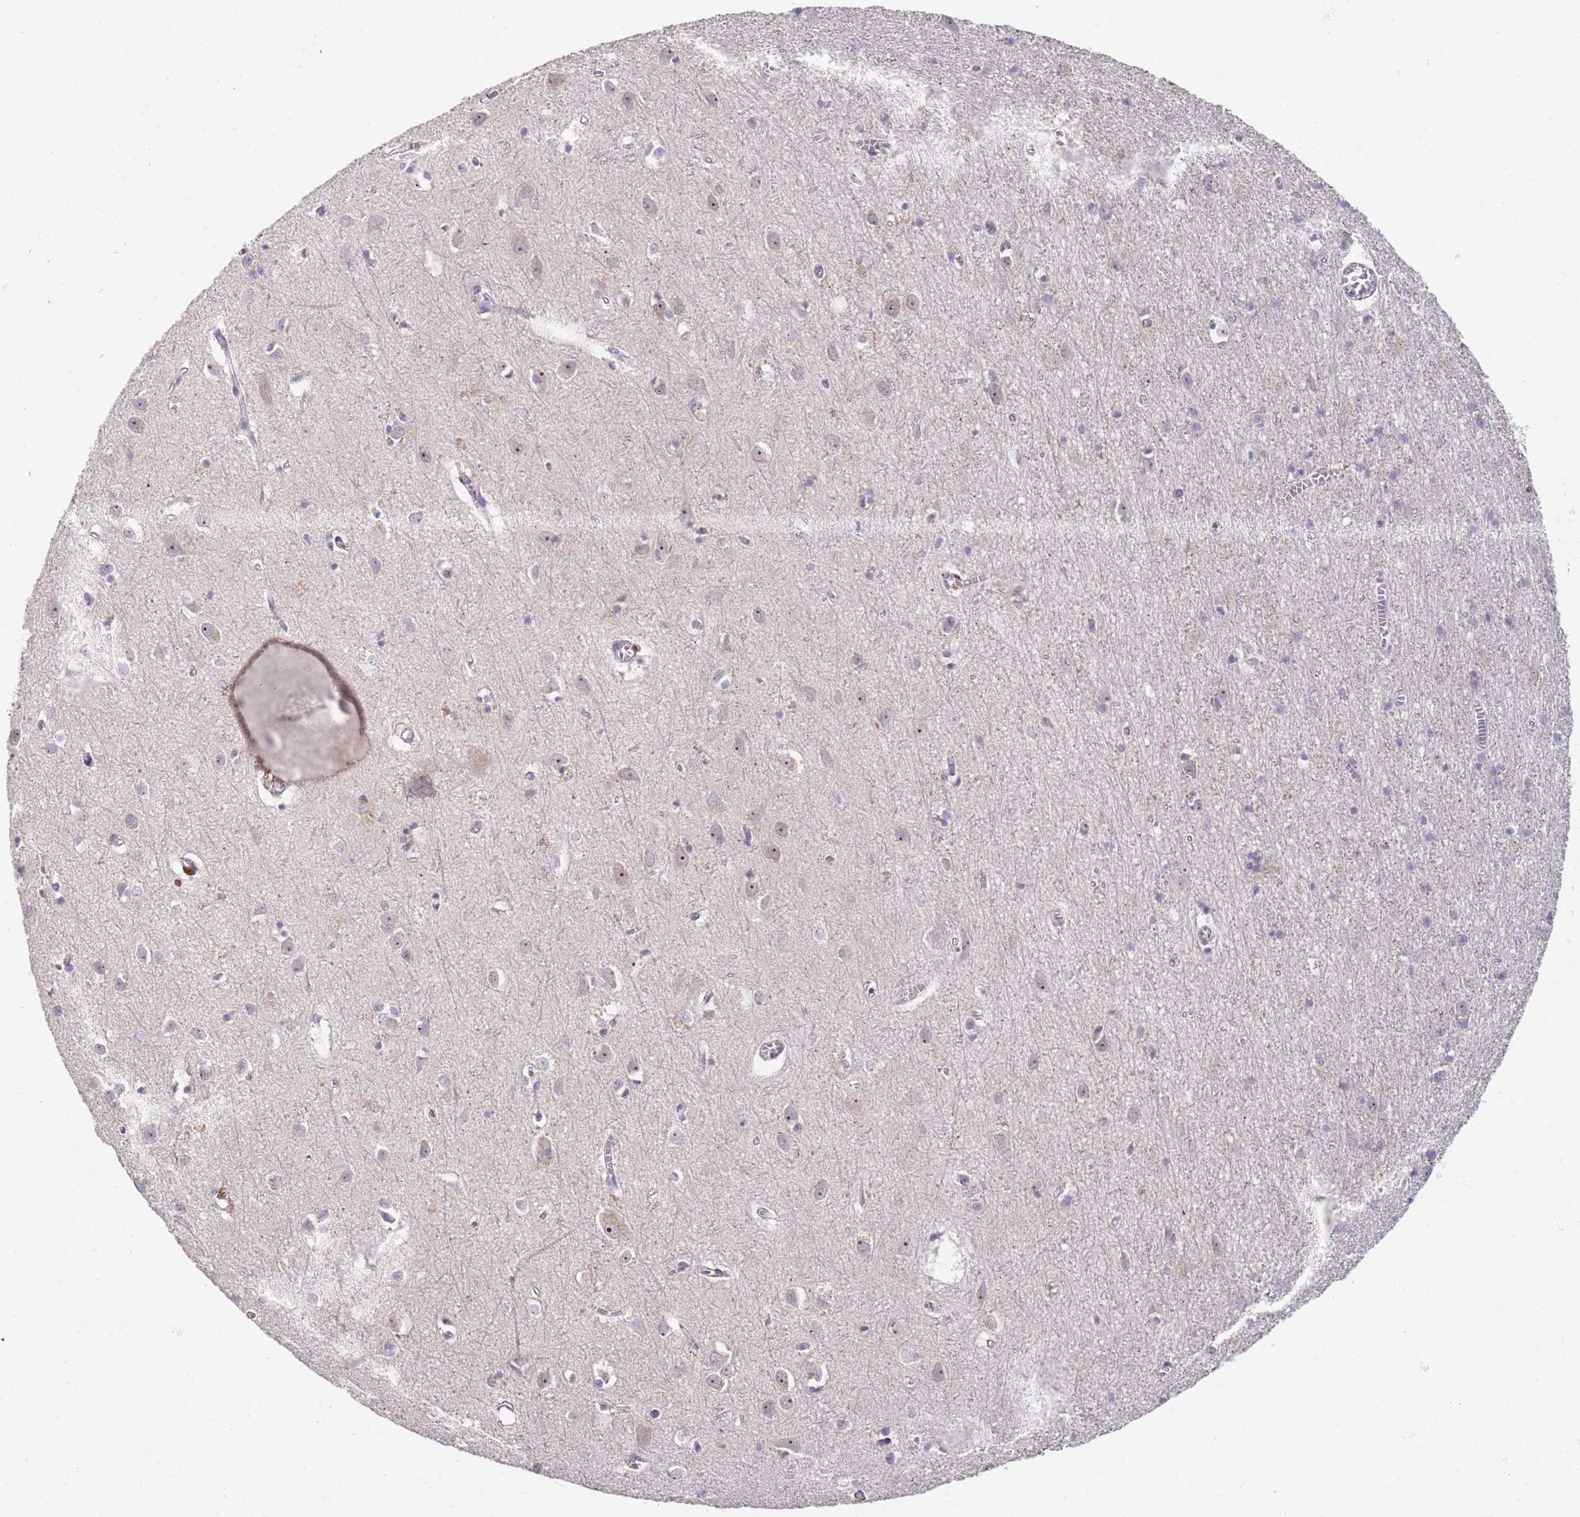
{"staining": {"intensity": "negative", "quantity": "none", "location": "none"}, "tissue": "cerebral cortex", "cell_type": "Endothelial cells", "image_type": "normal", "snomed": [{"axis": "morphology", "description": "Normal tissue, NOS"}, {"axis": "topography", "description": "Cerebral cortex"}], "caption": "An immunohistochemistry (IHC) image of normal cerebral cortex is shown. There is no staining in endothelial cells of cerebral cortex. (Stains: DAB (3,3'-diaminobenzidine) immunohistochemistry (IHC) with hematoxylin counter stain, Microscopy: brightfield microscopy at high magnification).", "gene": "PLCL2", "patient": {"sex": "female", "age": 64}}